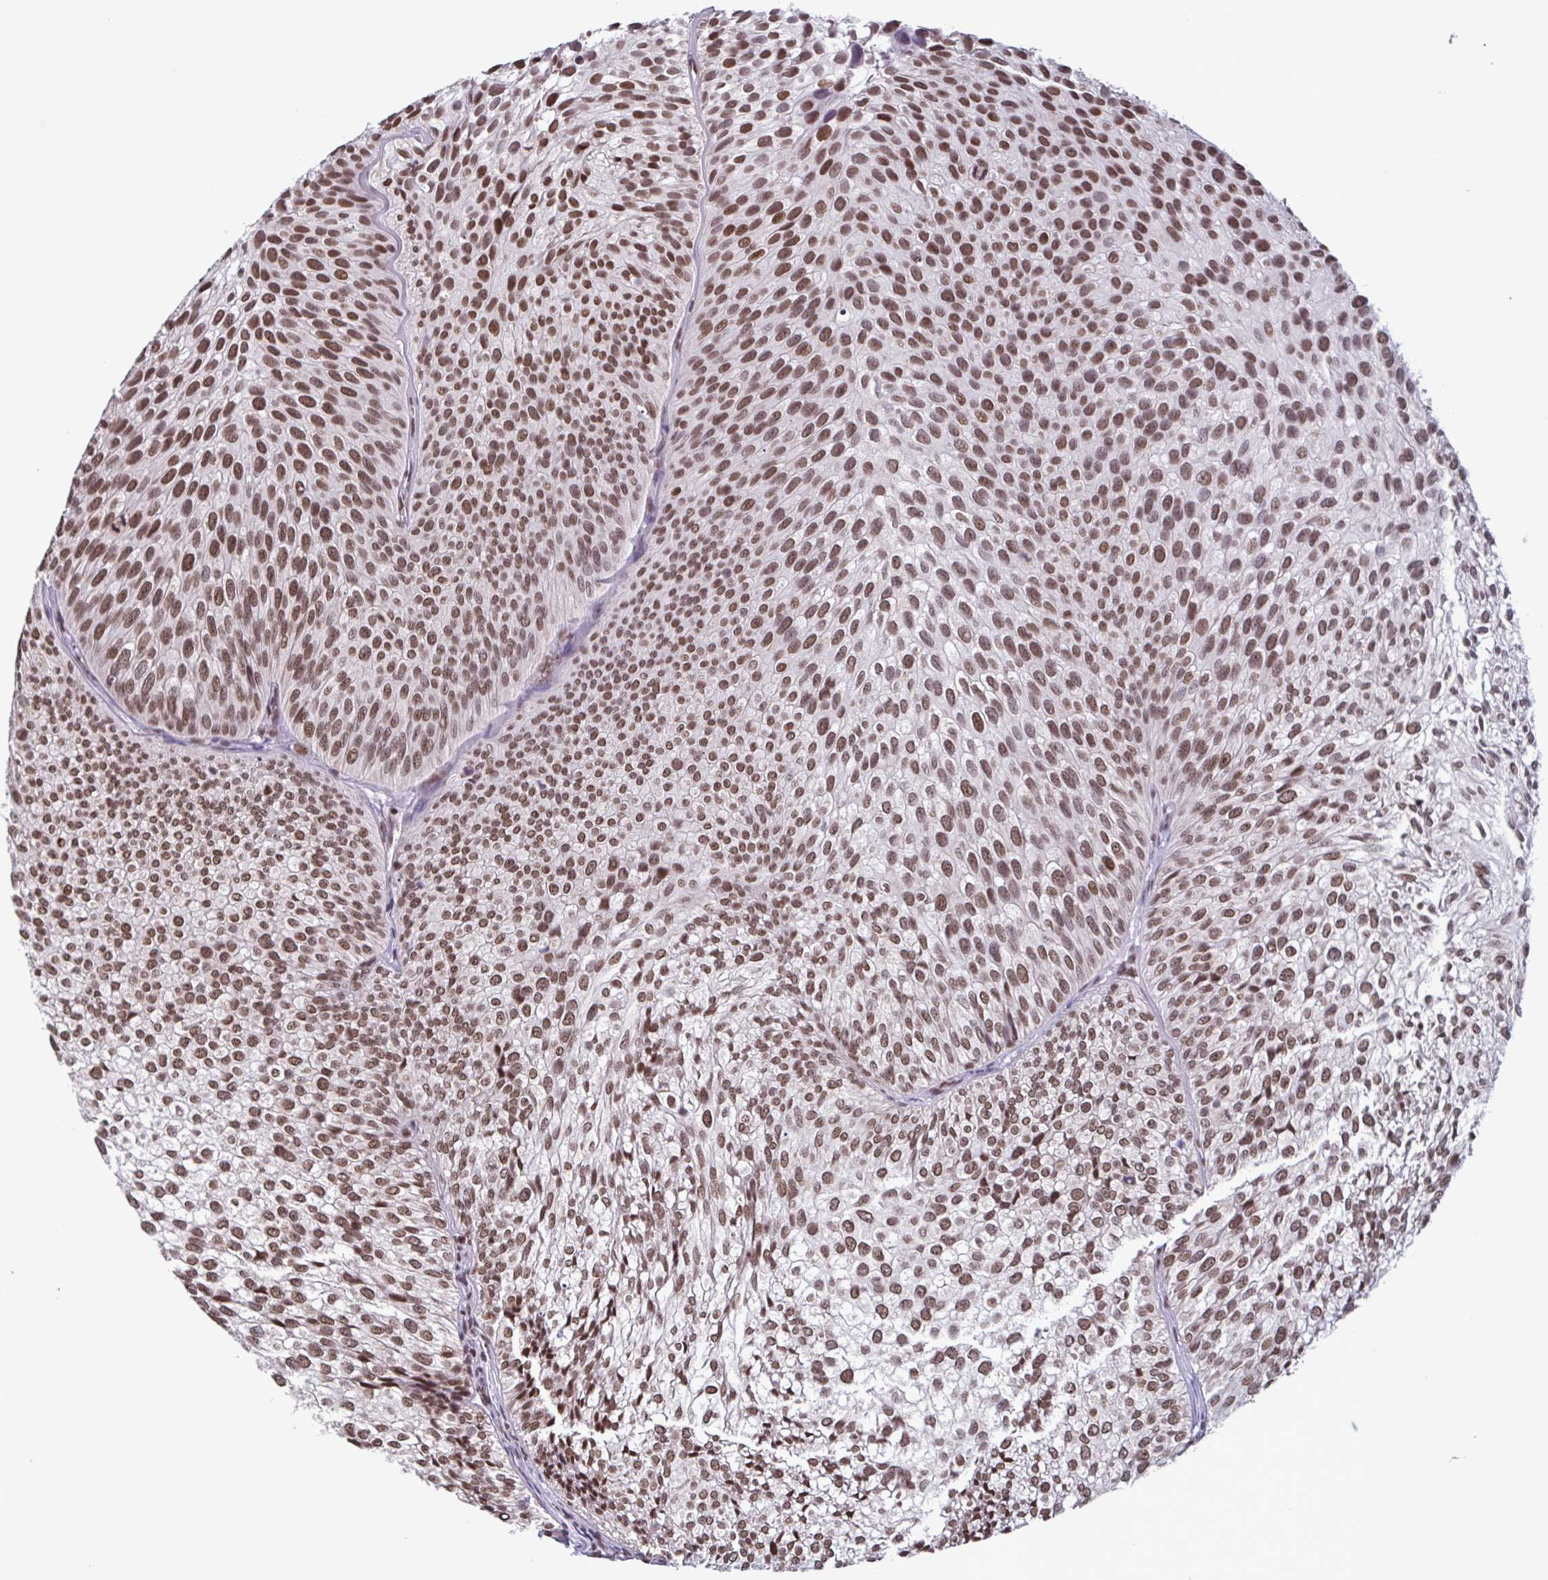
{"staining": {"intensity": "strong", "quantity": ">75%", "location": "nuclear"}, "tissue": "urothelial cancer", "cell_type": "Tumor cells", "image_type": "cancer", "snomed": [{"axis": "morphology", "description": "Urothelial carcinoma, Low grade"}, {"axis": "topography", "description": "Urinary bladder"}], "caption": "Immunohistochemical staining of urothelial cancer displays high levels of strong nuclear protein staining in approximately >75% of tumor cells.", "gene": "TIMM21", "patient": {"sex": "male", "age": 91}}